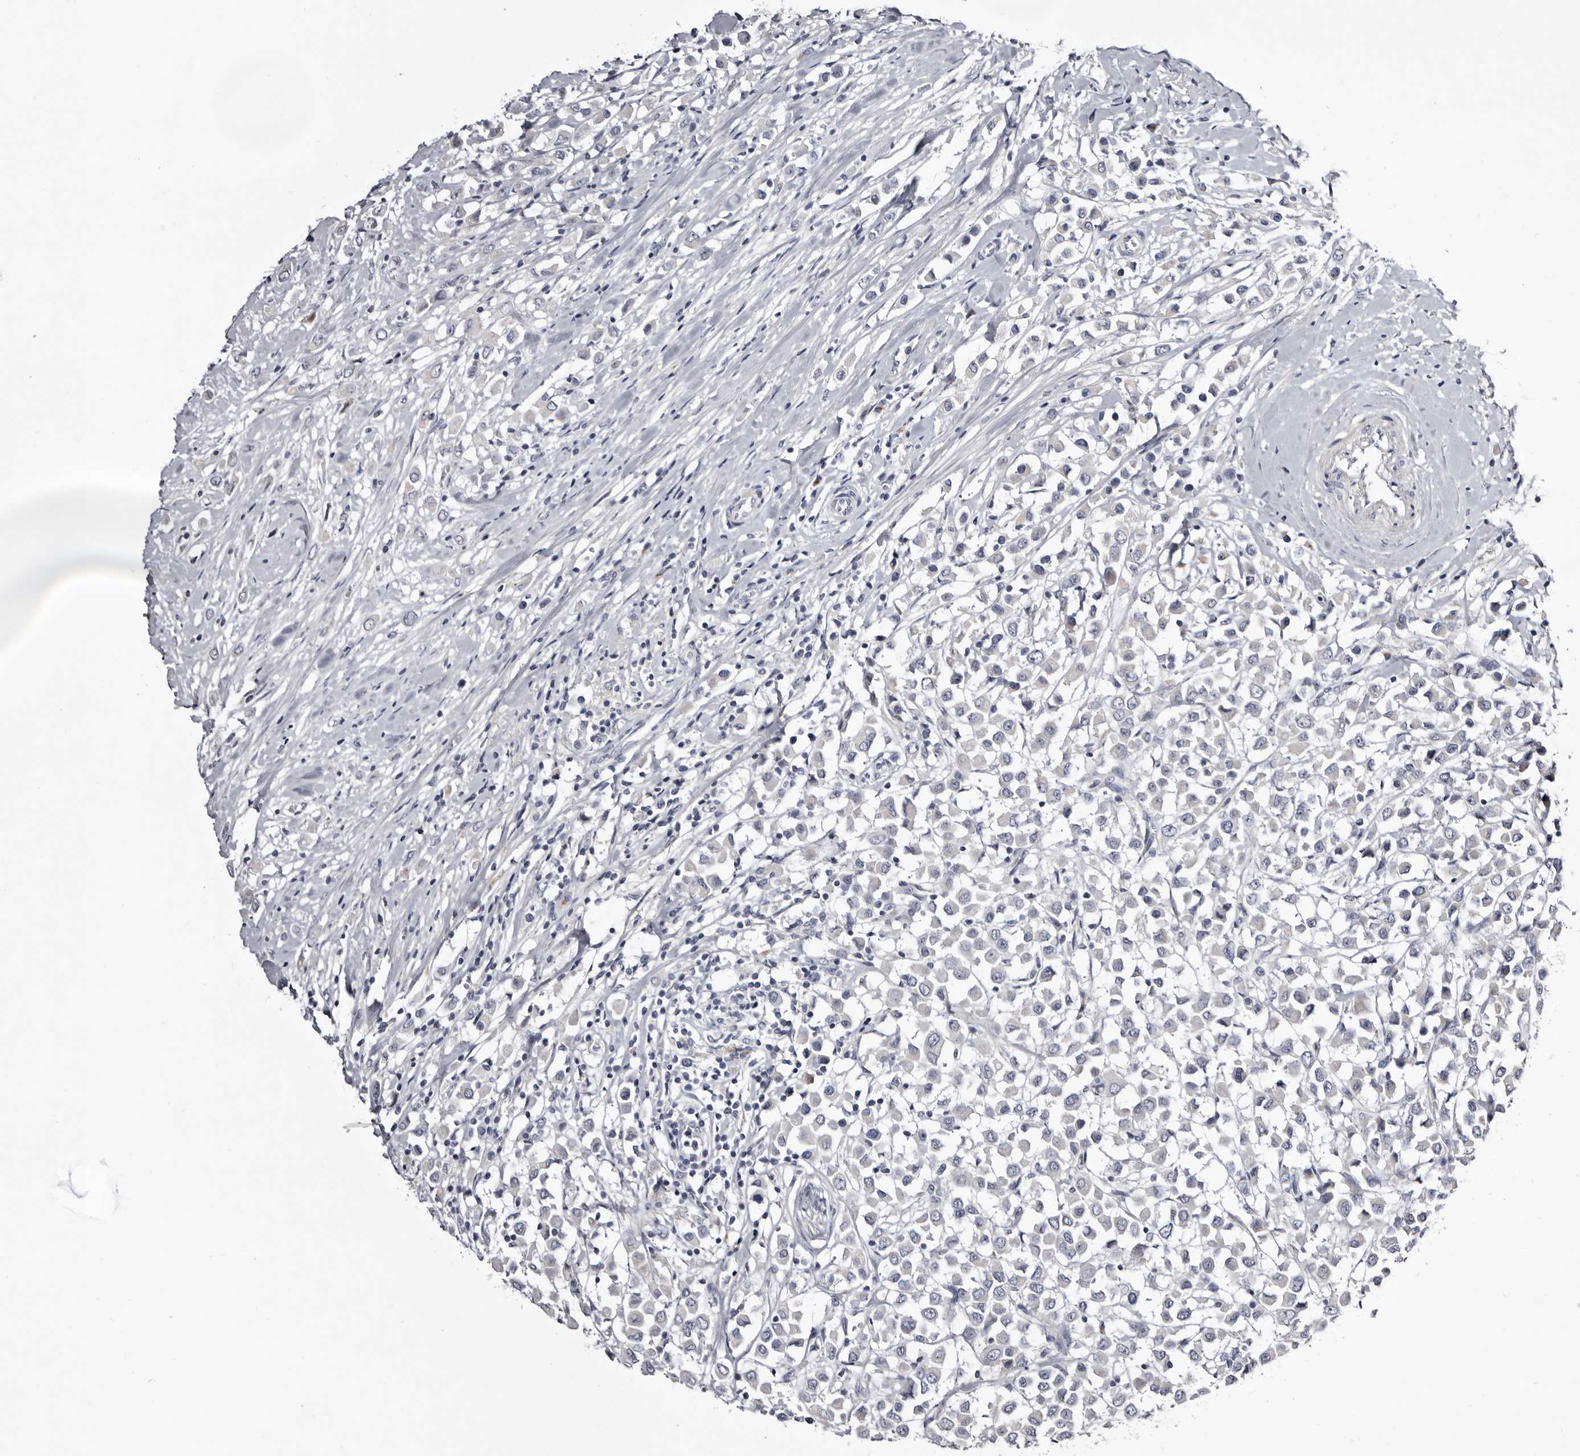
{"staining": {"intensity": "negative", "quantity": "none", "location": "none"}, "tissue": "breast cancer", "cell_type": "Tumor cells", "image_type": "cancer", "snomed": [{"axis": "morphology", "description": "Duct carcinoma"}, {"axis": "topography", "description": "Breast"}], "caption": "High power microscopy photomicrograph of an immunohistochemistry image of breast cancer, revealing no significant expression in tumor cells.", "gene": "CASQ1", "patient": {"sex": "female", "age": 61}}